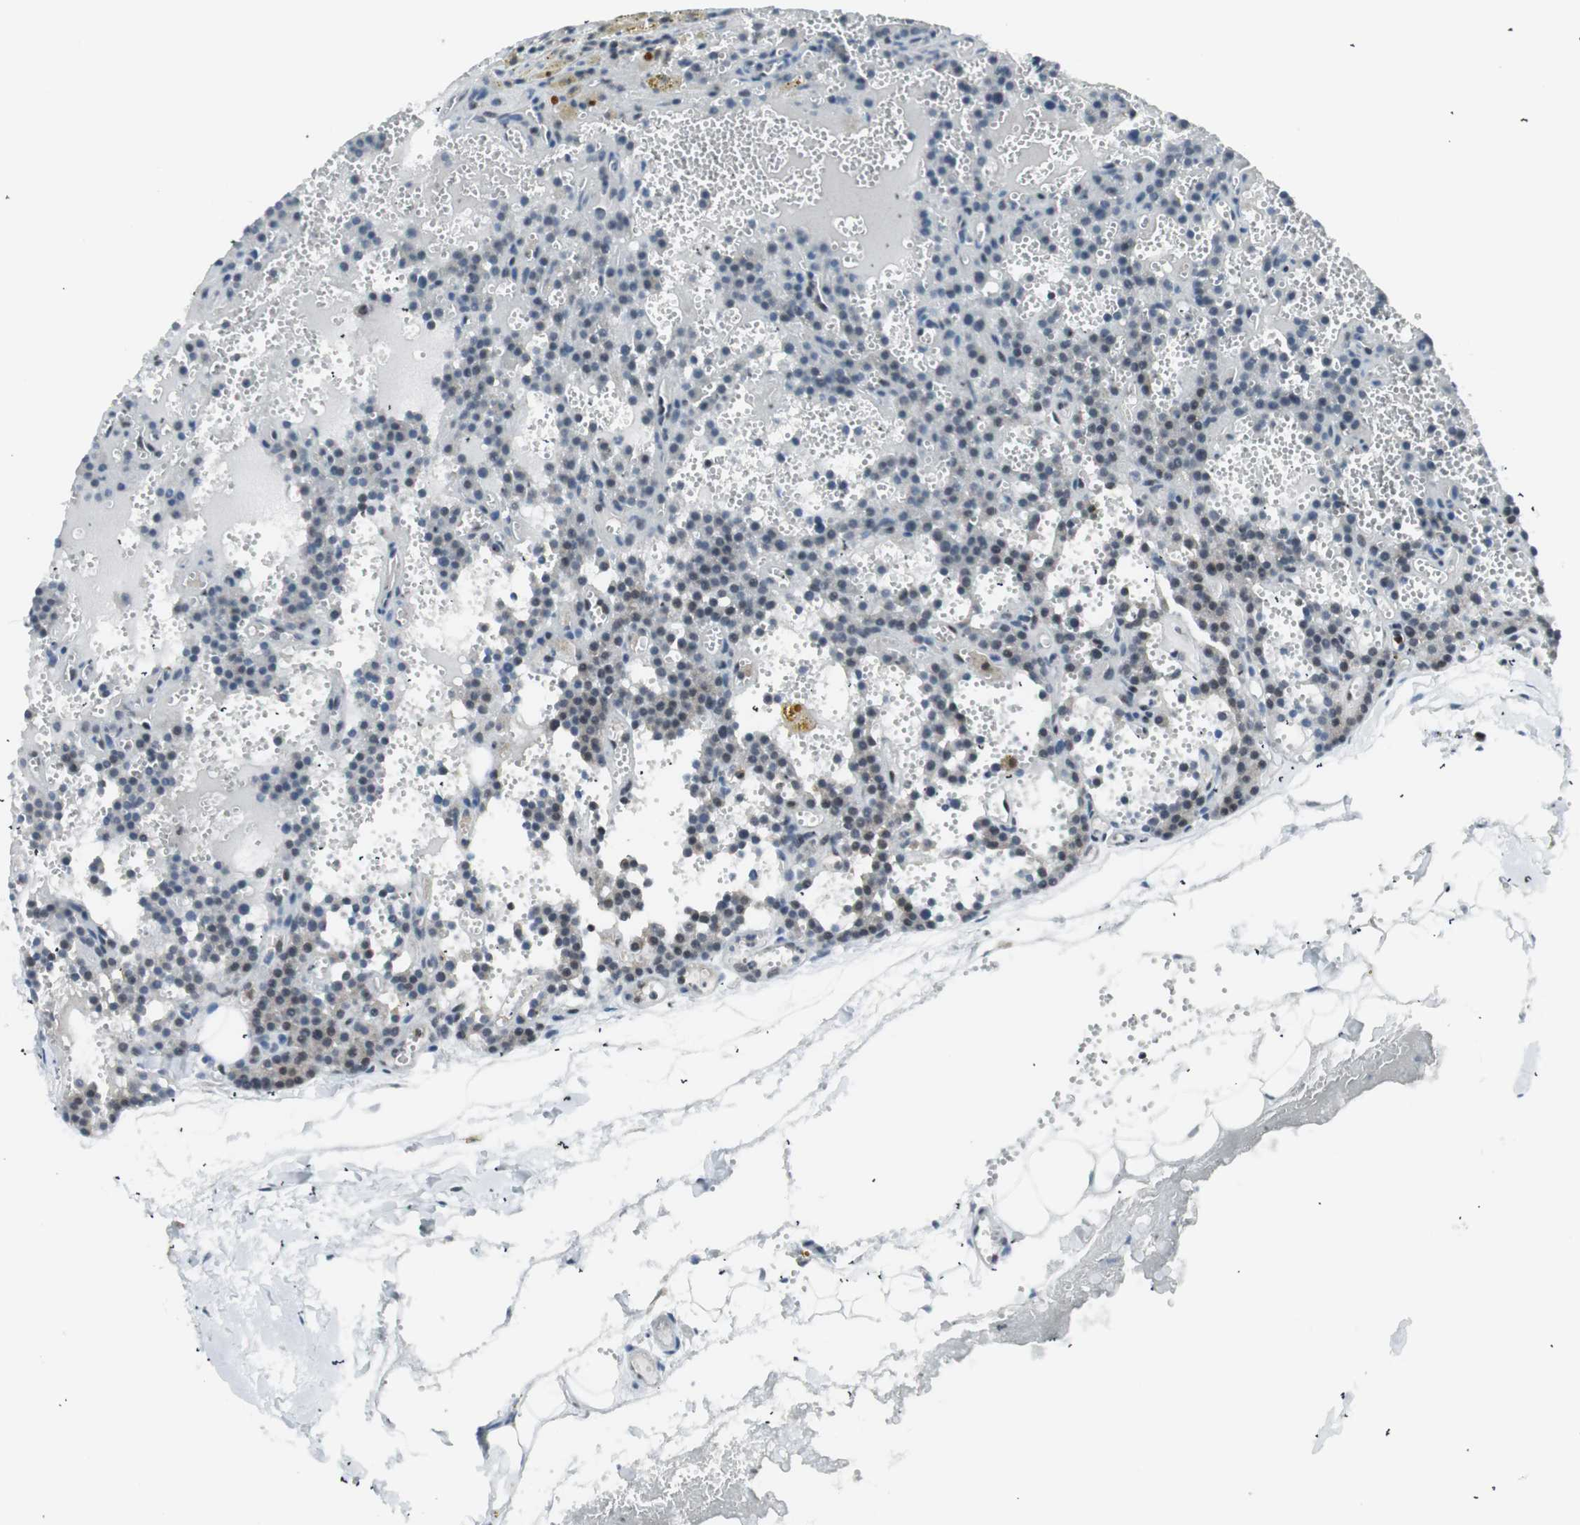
{"staining": {"intensity": "negative", "quantity": "none", "location": "none"}, "tissue": "parathyroid gland", "cell_type": "Glandular cells", "image_type": "normal", "snomed": [{"axis": "morphology", "description": "Normal tissue, NOS"}, {"axis": "topography", "description": "Parathyroid gland"}], "caption": "The IHC micrograph has no significant staining in glandular cells of parathyroid gland. (Brightfield microscopy of DAB (3,3'-diaminobenzidine) immunohistochemistry (IHC) at high magnification).", "gene": "PPP1CA", "patient": {"sex": "male", "age": 25}}